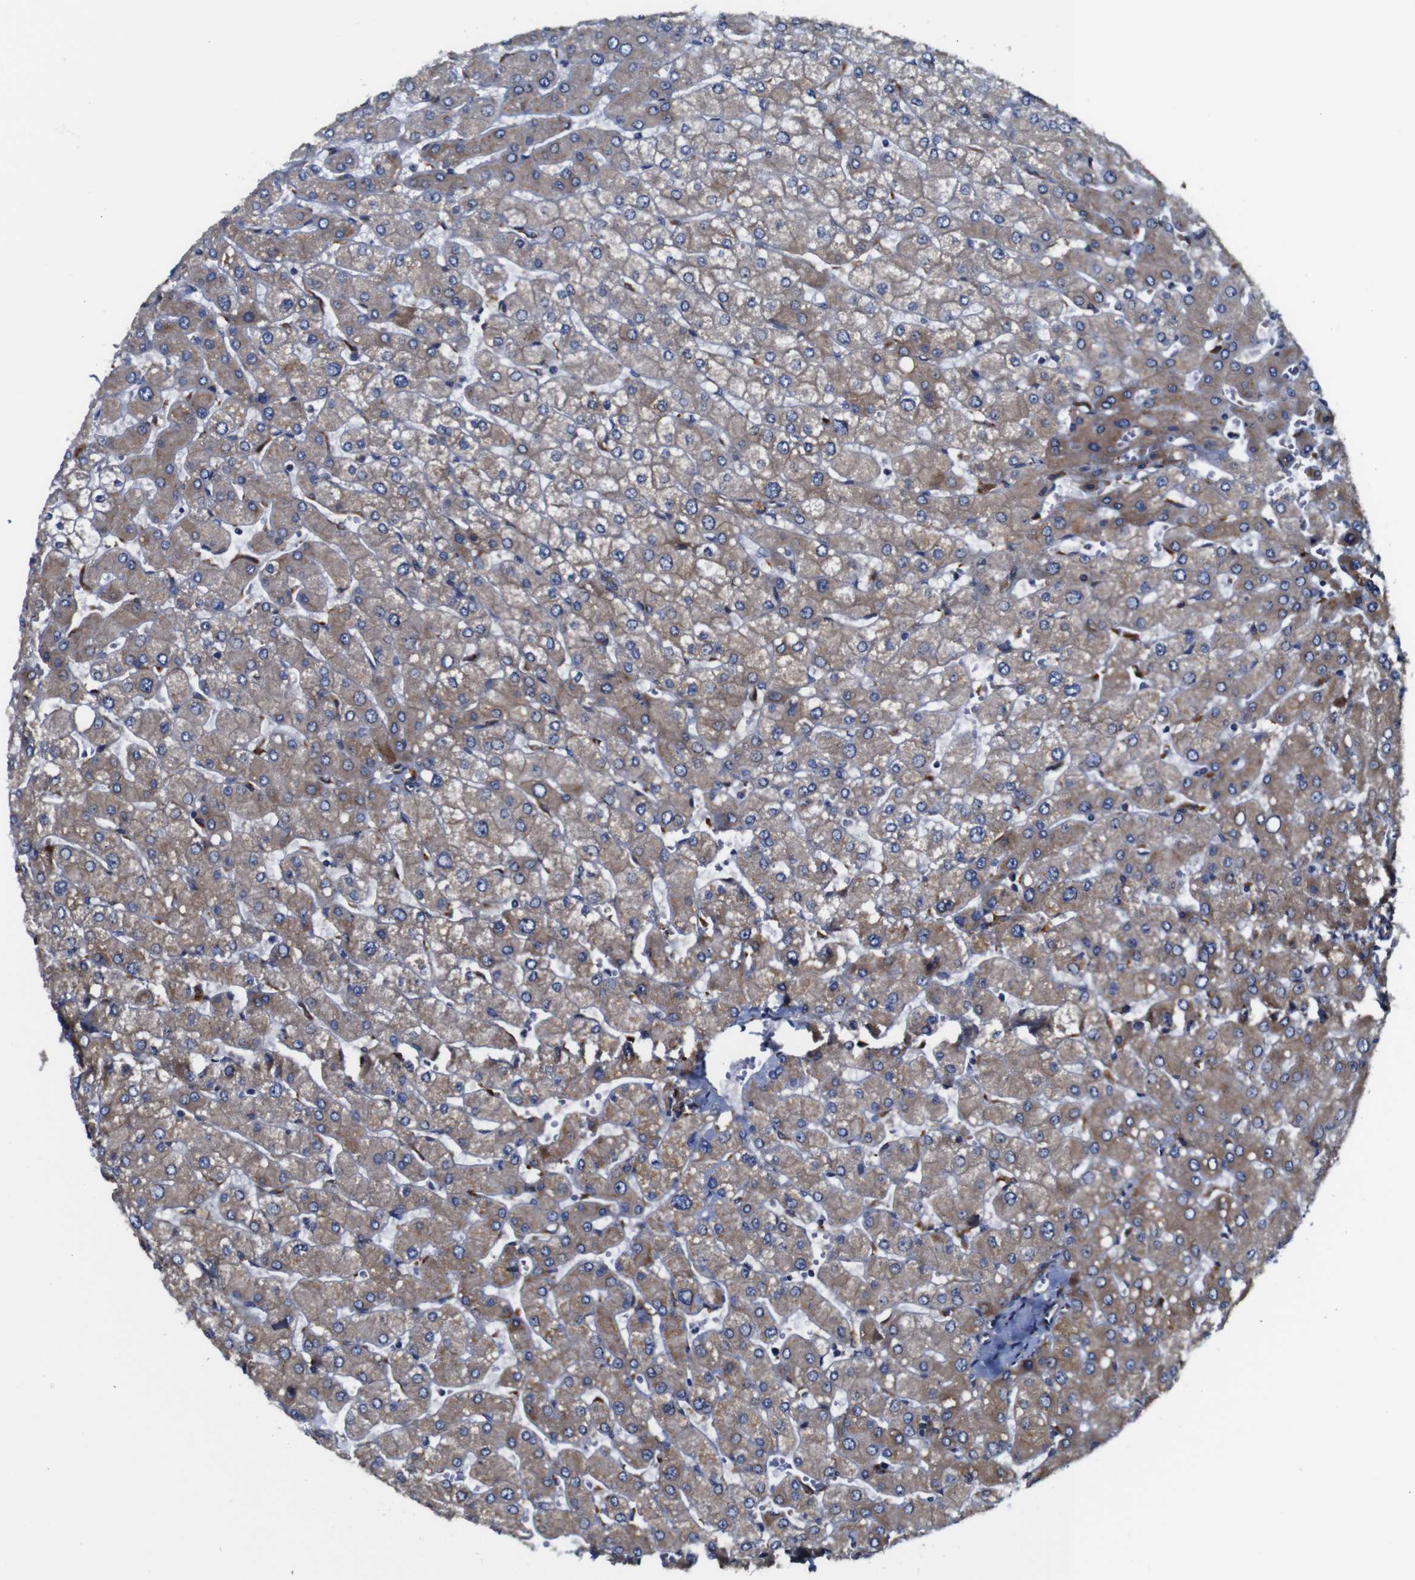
{"staining": {"intensity": "moderate", "quantity": ">75%", "location": "cytoplasmic/membranous"}, "tissue": "liver", "cell_type": "Cholangiocytes", "image_type": "normal", "snomed": [{"axis": "morphology", "description": "Normal tissue, NOS"}, {"axis": "topography", "description": "Liver"}], "caption": "Normal liver displays moderate cytoplasmic/membranous staining in about >75% of cholangiocytes.", "gene": "CLCC1", "patient": {"sex": "male", "age": 55}}